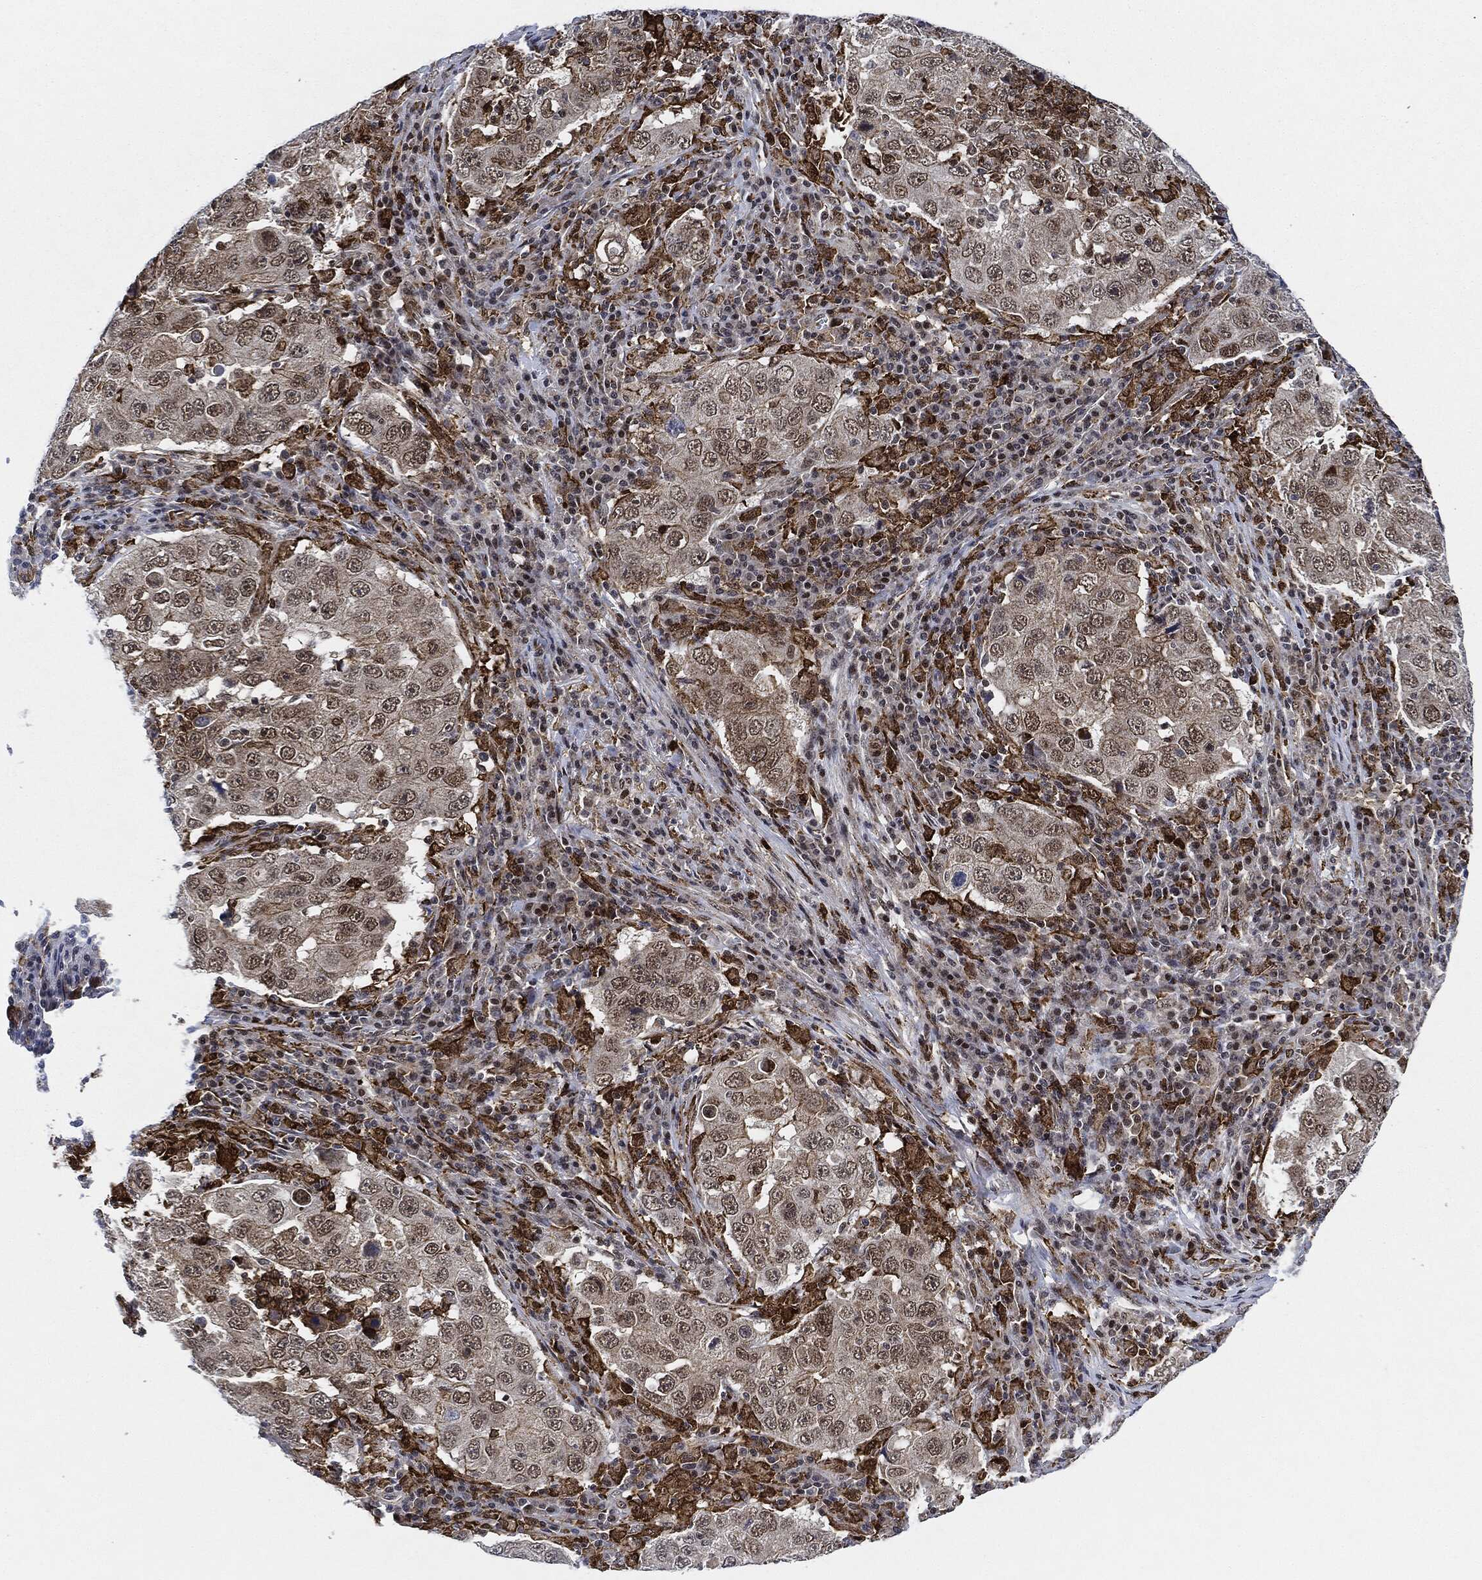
{"staining": {"intensity": "negative", "quantity": "none", "location": "none"}, "tissue": "lung cancer", "cell_type": "Tumor cells", "image_type": "cancer", "snomed": [{"axis": "morphology", "description": "Adenocarcinoma, NOS"}, {"axis": "topography", "description": "Lung"}], "caption": "Immunohistochemistry photomicrograph of lung adenocarcinoma stained for a protein (brown), which demonstrates no positivity in tumor cells.", "gene": "NANOS3", "patient": {"sex": "male", "age": 73}}